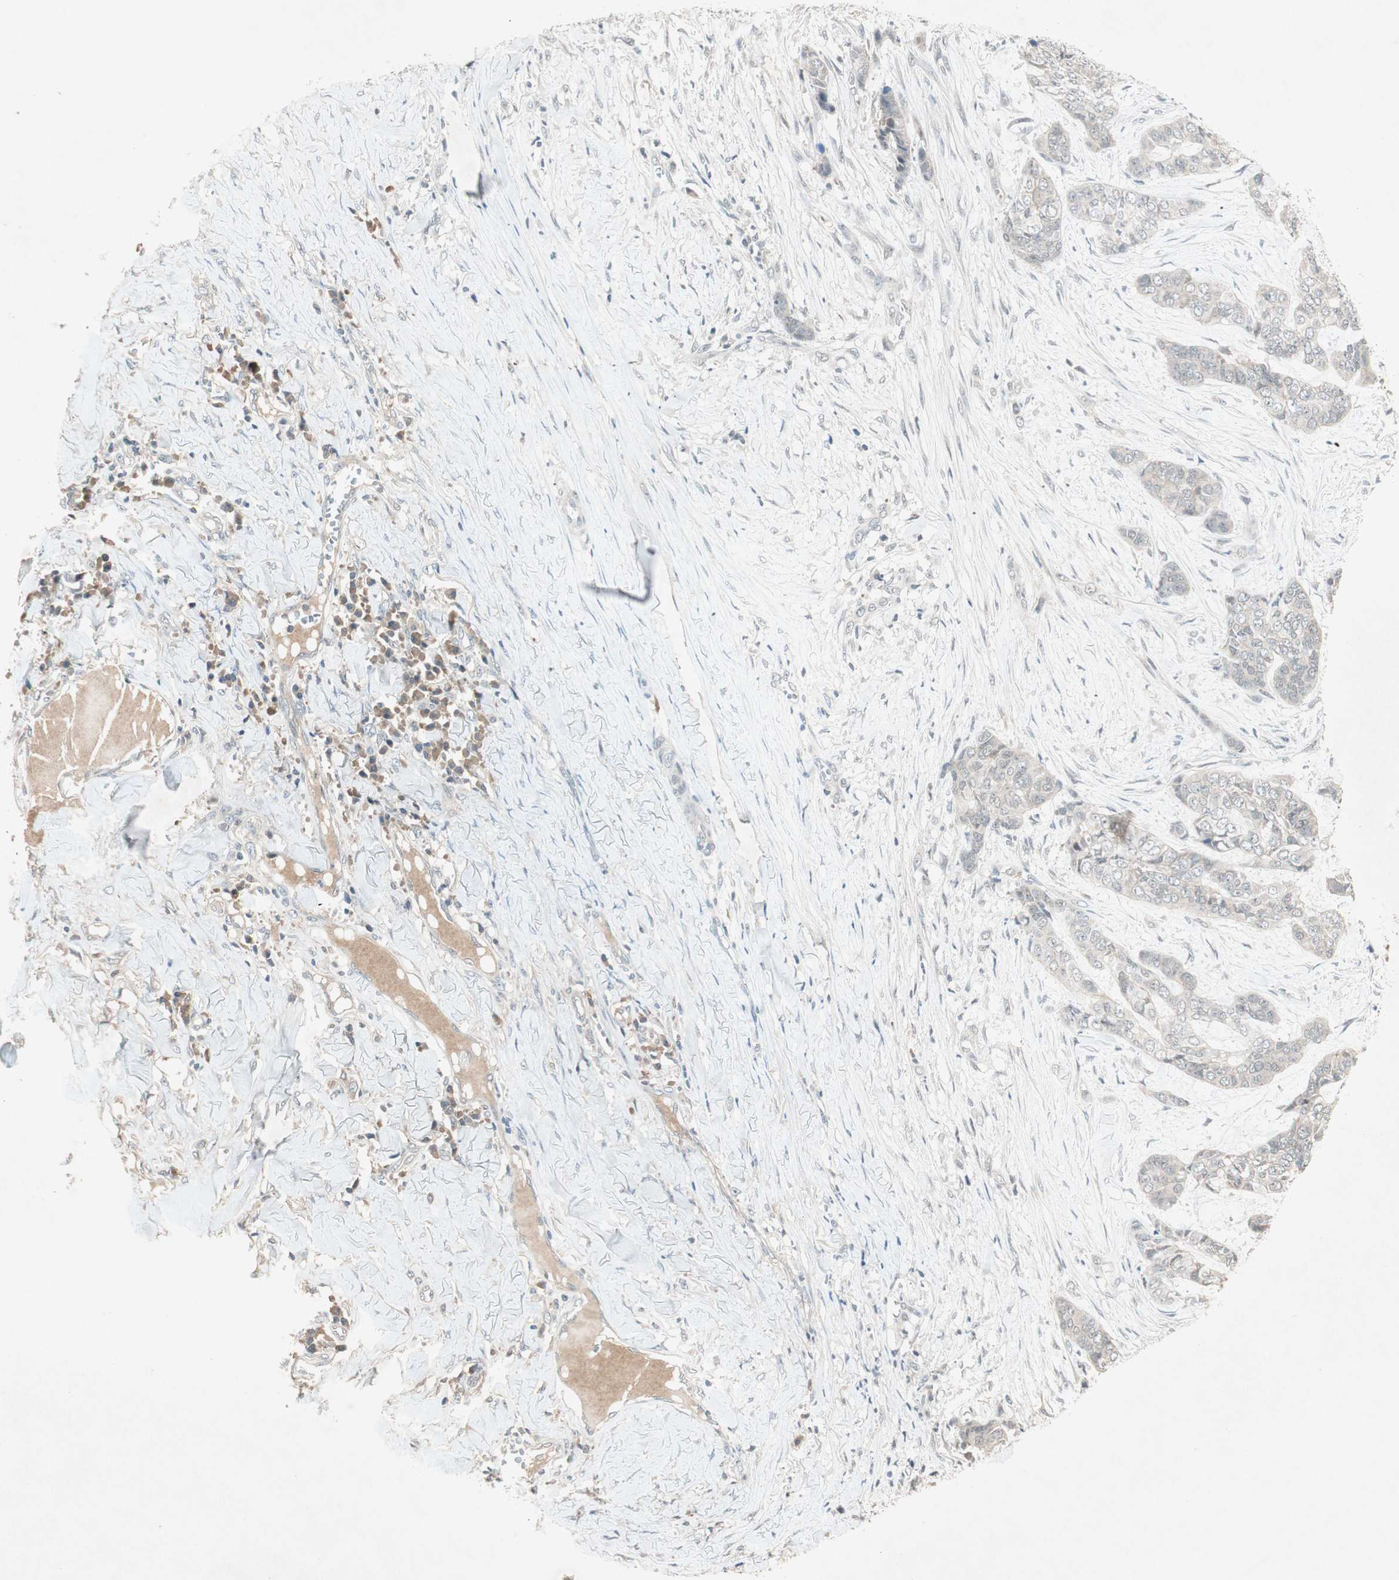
{"staining": {"intensity": "negative", "quantity": "none", "location": "none"}, "tissue": "skin cancer", "cell_type": "Tumor cells", "image_type": "cancer", "snomed": [{"axis": "morphology", "description": "Basal cell carcinoma"}, {"axis": "topography", "description": "Skin"}], "caption": "Tumor cells show no significant protein expression in skin cancer (basal cell carcinoma).", "gene": "RNGTT", "patient": {"sex": "female", "age": 64}}